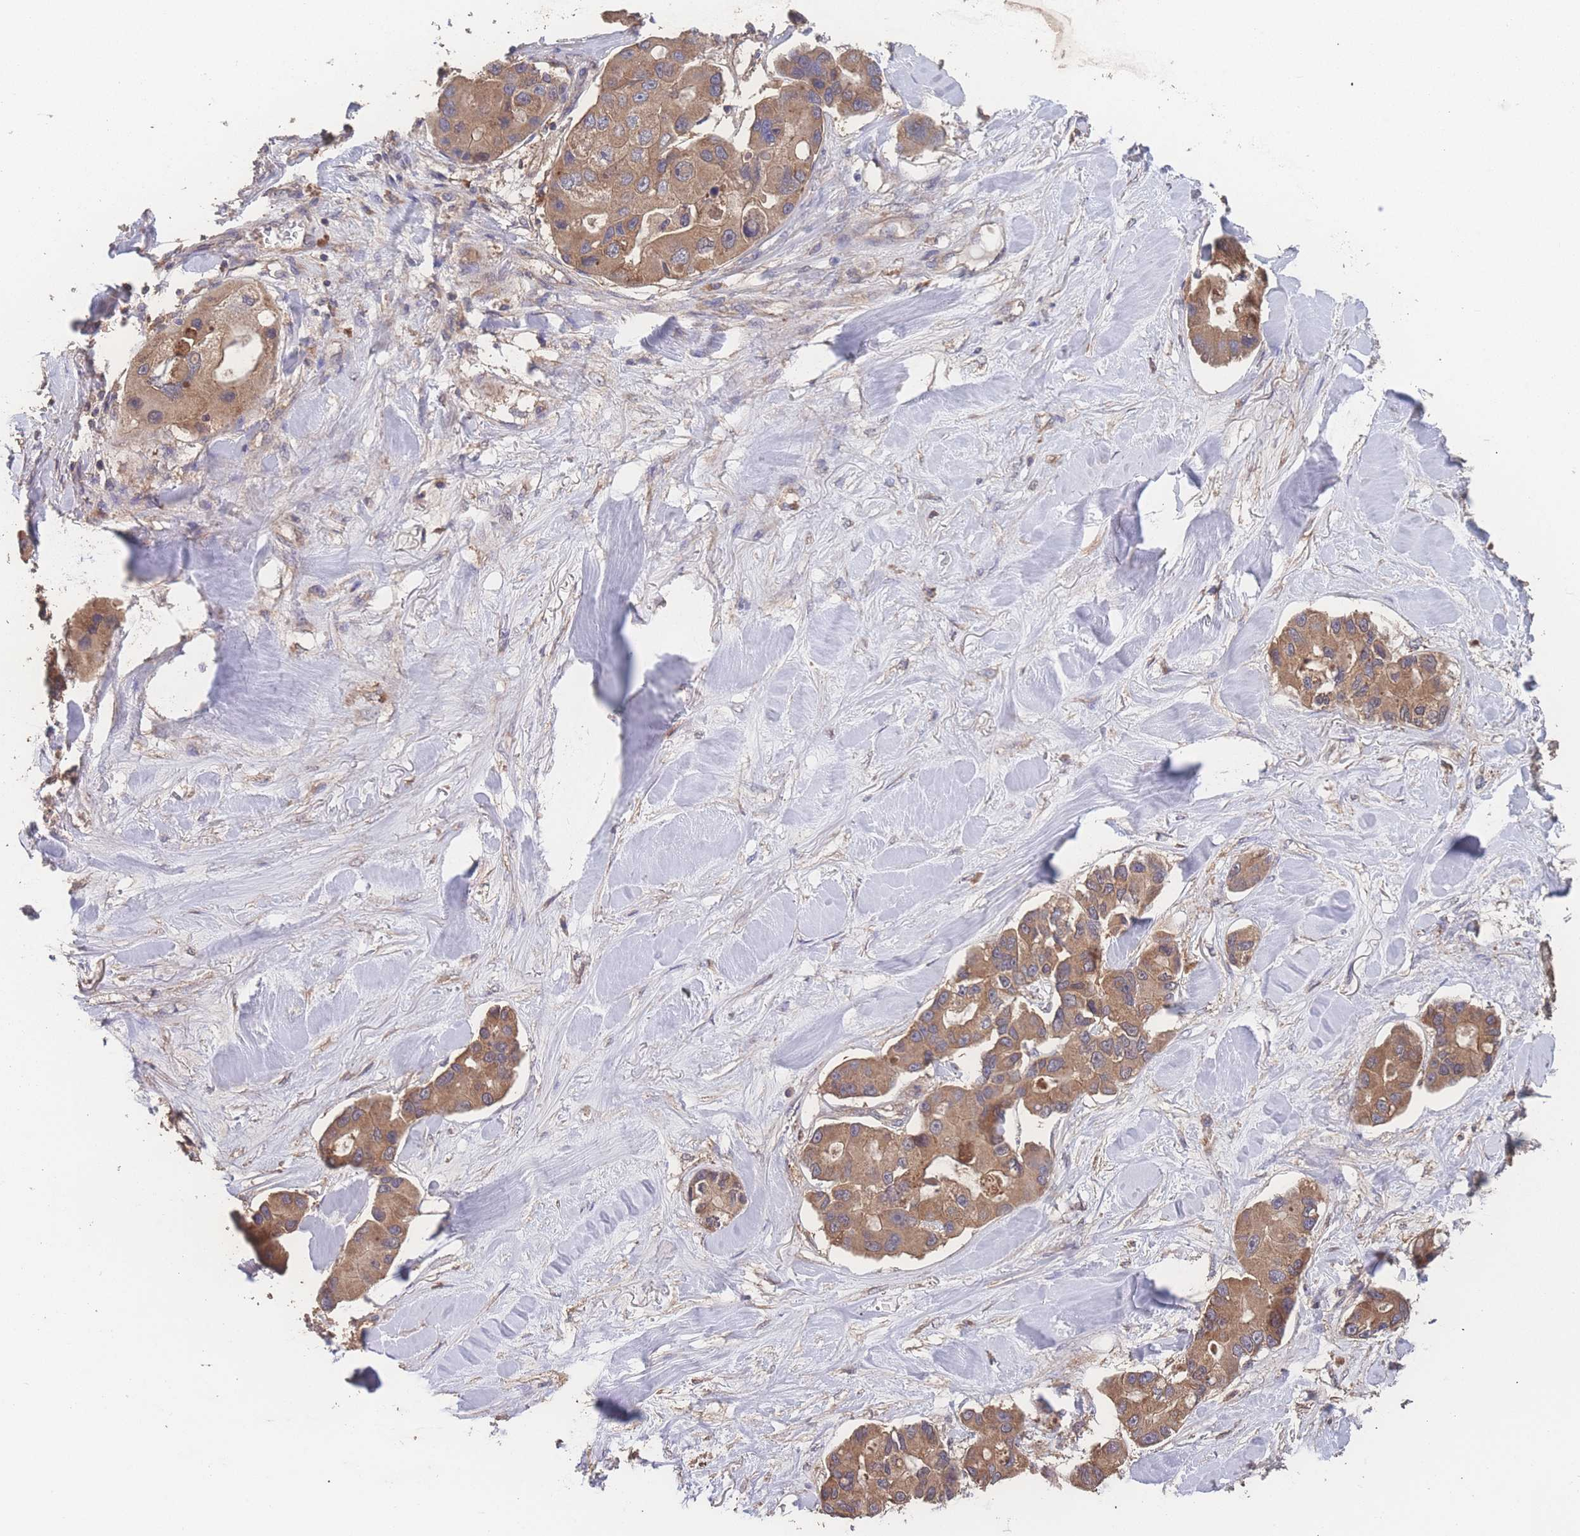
{"staining": {"intensity": "moderate", "quantity": ">75%", "location": "cytoplasmic/membranous"}, "tissue": "lung cancer", "cell_type": "Tumor cells", "image_type": "cancer", "snomed": [{"axis": "morphology", "description": "Adenocarcinoma, NOS"}, {"axis": "topography", "description": "Lung"}], "caption": "An image of lung adenocarcinoma stained for a protein shows moderate cytoplasmic/membranous brown staining in tumor cells.", "gene": "ATXN10", "patient": {"sex": "female", "age": 54}}